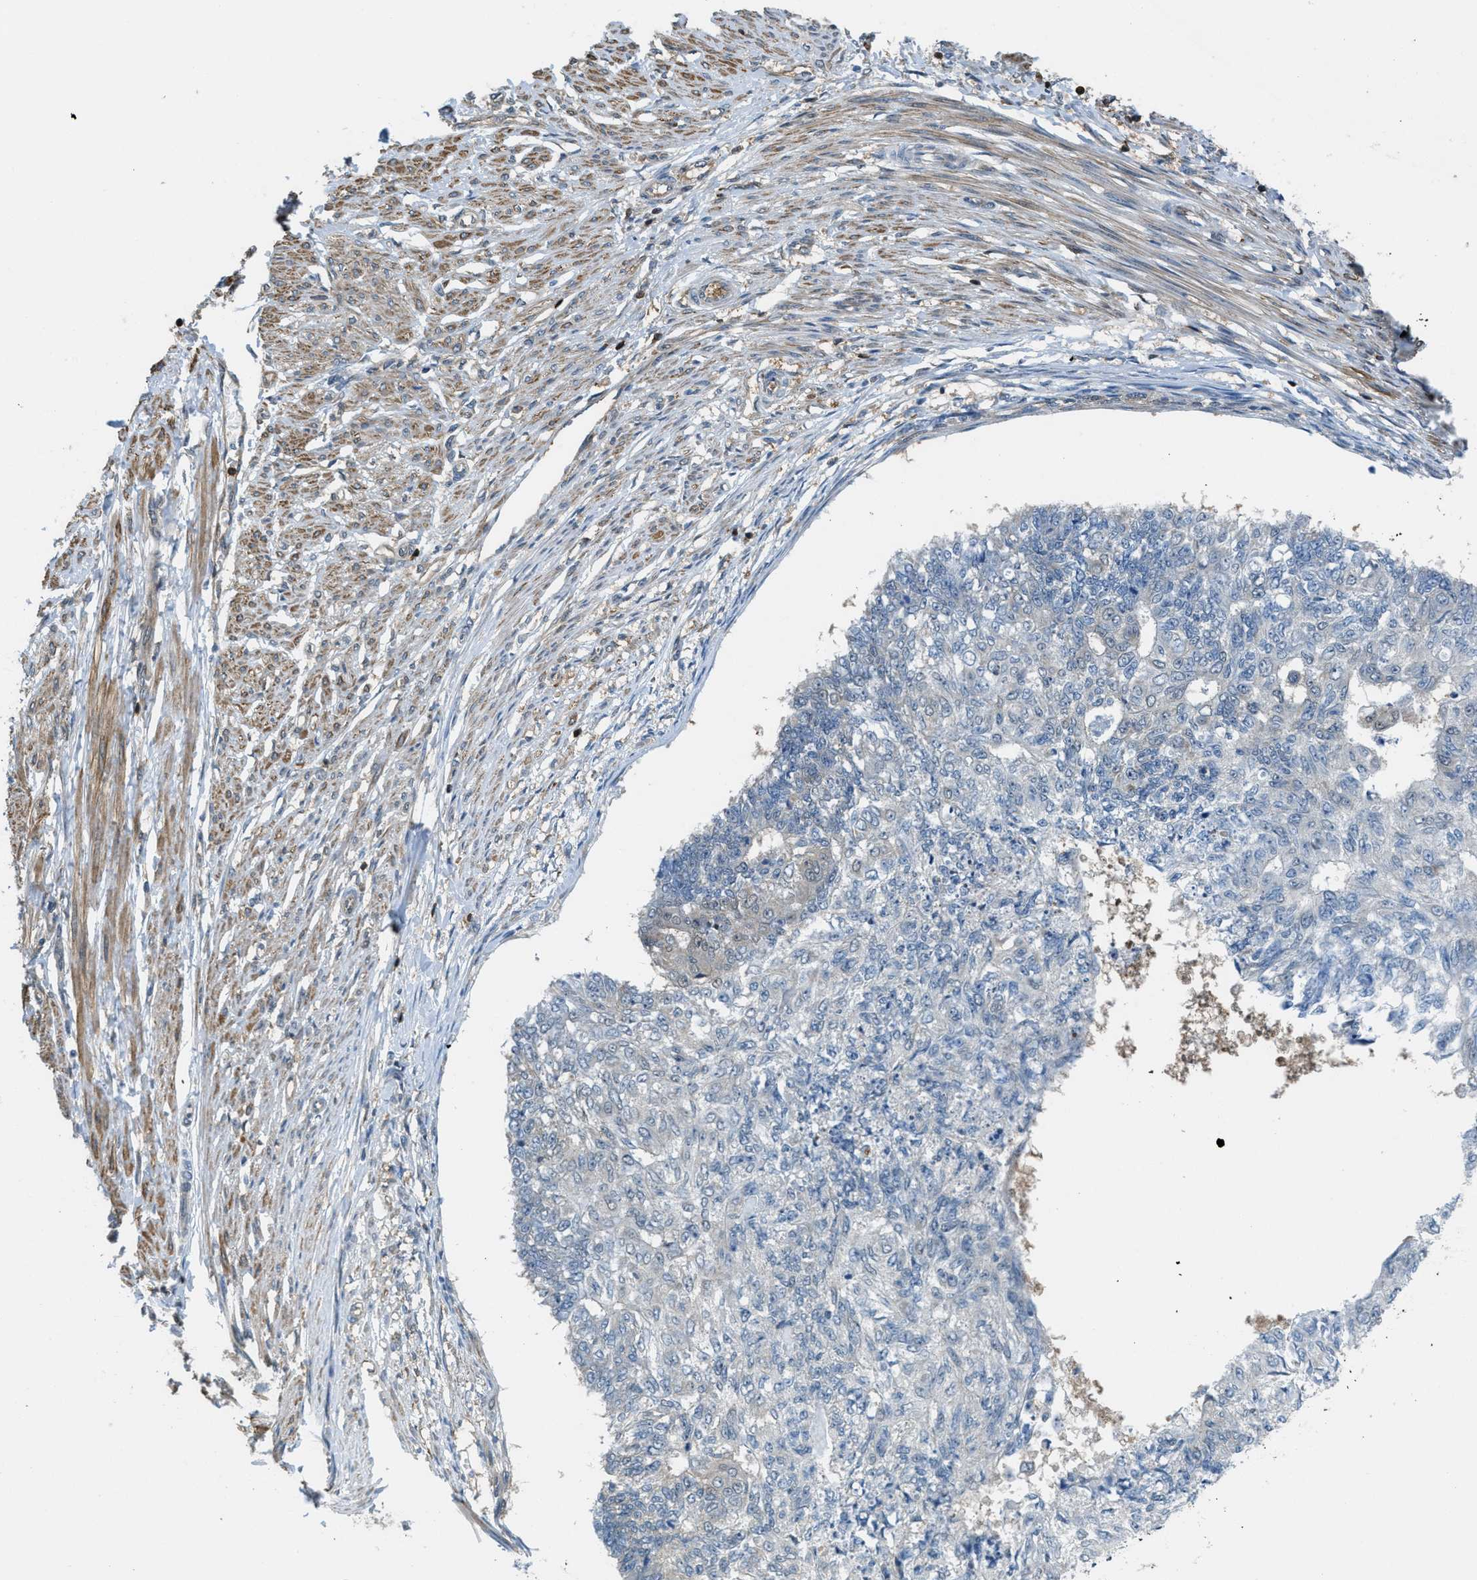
{"staining": {"intensity": "weak", "quantity": "<25%", "location": "cytoplasmic/membranous"}, "tissue": "endometrial cancer", "cell_type": "Tumor cells", "image_type": "cancer", "snomed": [{"axis": "morphology", "description": "Adenocarcinoma, NOS"}, {"axis": "topography", "description": "Endometrium"}], "caption": "Protein analysis of adenocarcinoma (endometrial) exhibits no significant expression in tumor cells.", "gene": "PIP5K1C", "patient": {"sex": "female", "age": 32}}